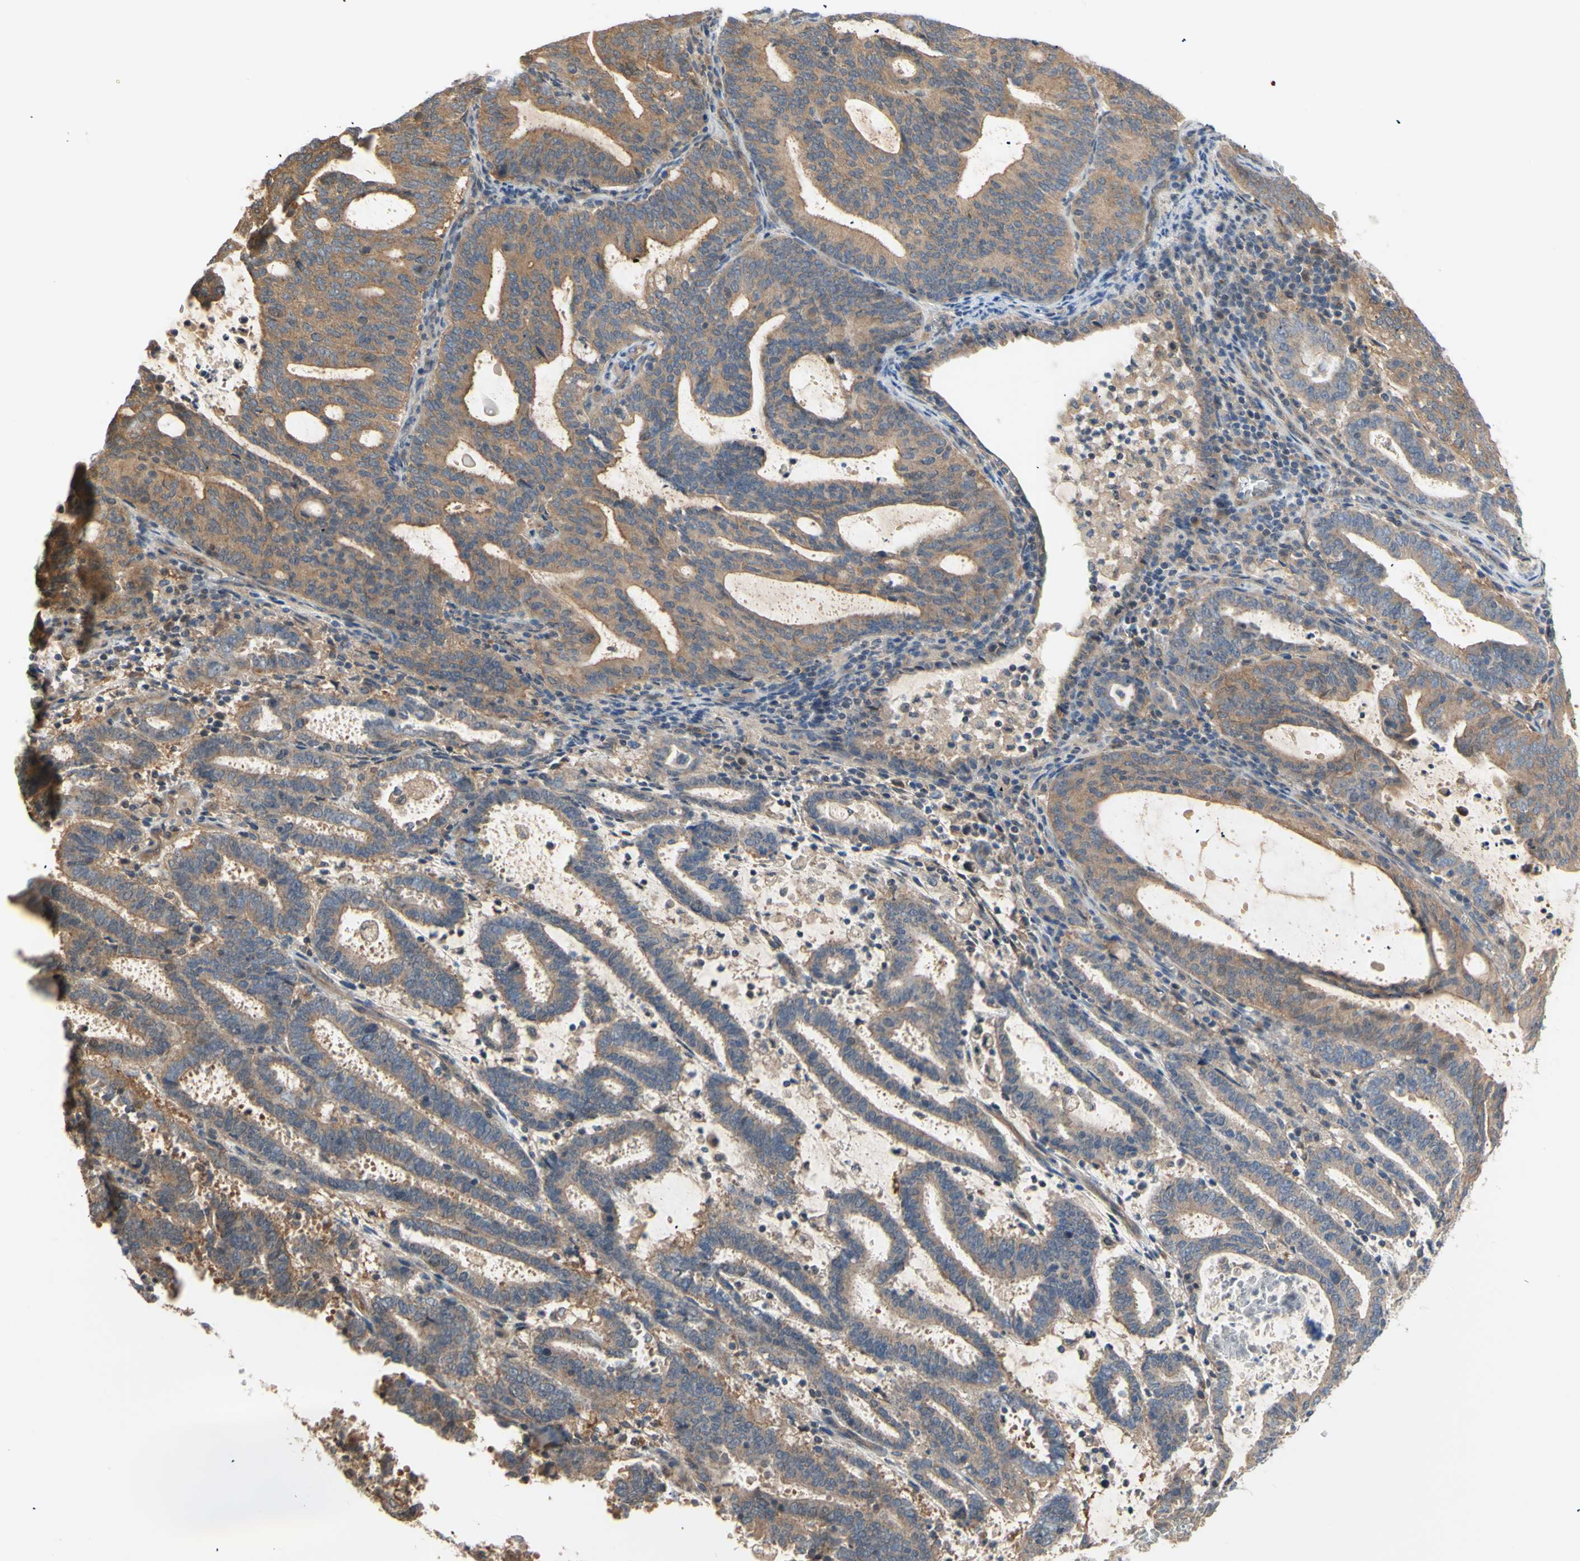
{"staining": {"intensity": "moderate", "quantity": ">75%", "location": "cytoplasmic/membranous"}, "tissue": "endometrial cancer", "cell_type": "Tumor cells", "image_type": "cancer", "snomed": [{"axis": "morphology", "description": "Adenocarcinoma, NOS"}, {"axis": "topography", "description": "Uterus"}], "caption": "DAB immunohistochemical staining of human adenocarcinoma (endometrial) demonstrates moderate cytoplasmic/membranous protein expression in about >75% of tumor cells. Using DAB (3,3'-diaminobenzidine) (brown) and hematoxylin (blue) stains, captured at high magnification using brightfield microscopy.", "gene": "DYNLRB1", "patient": {"sex": "female", "age": 83}}